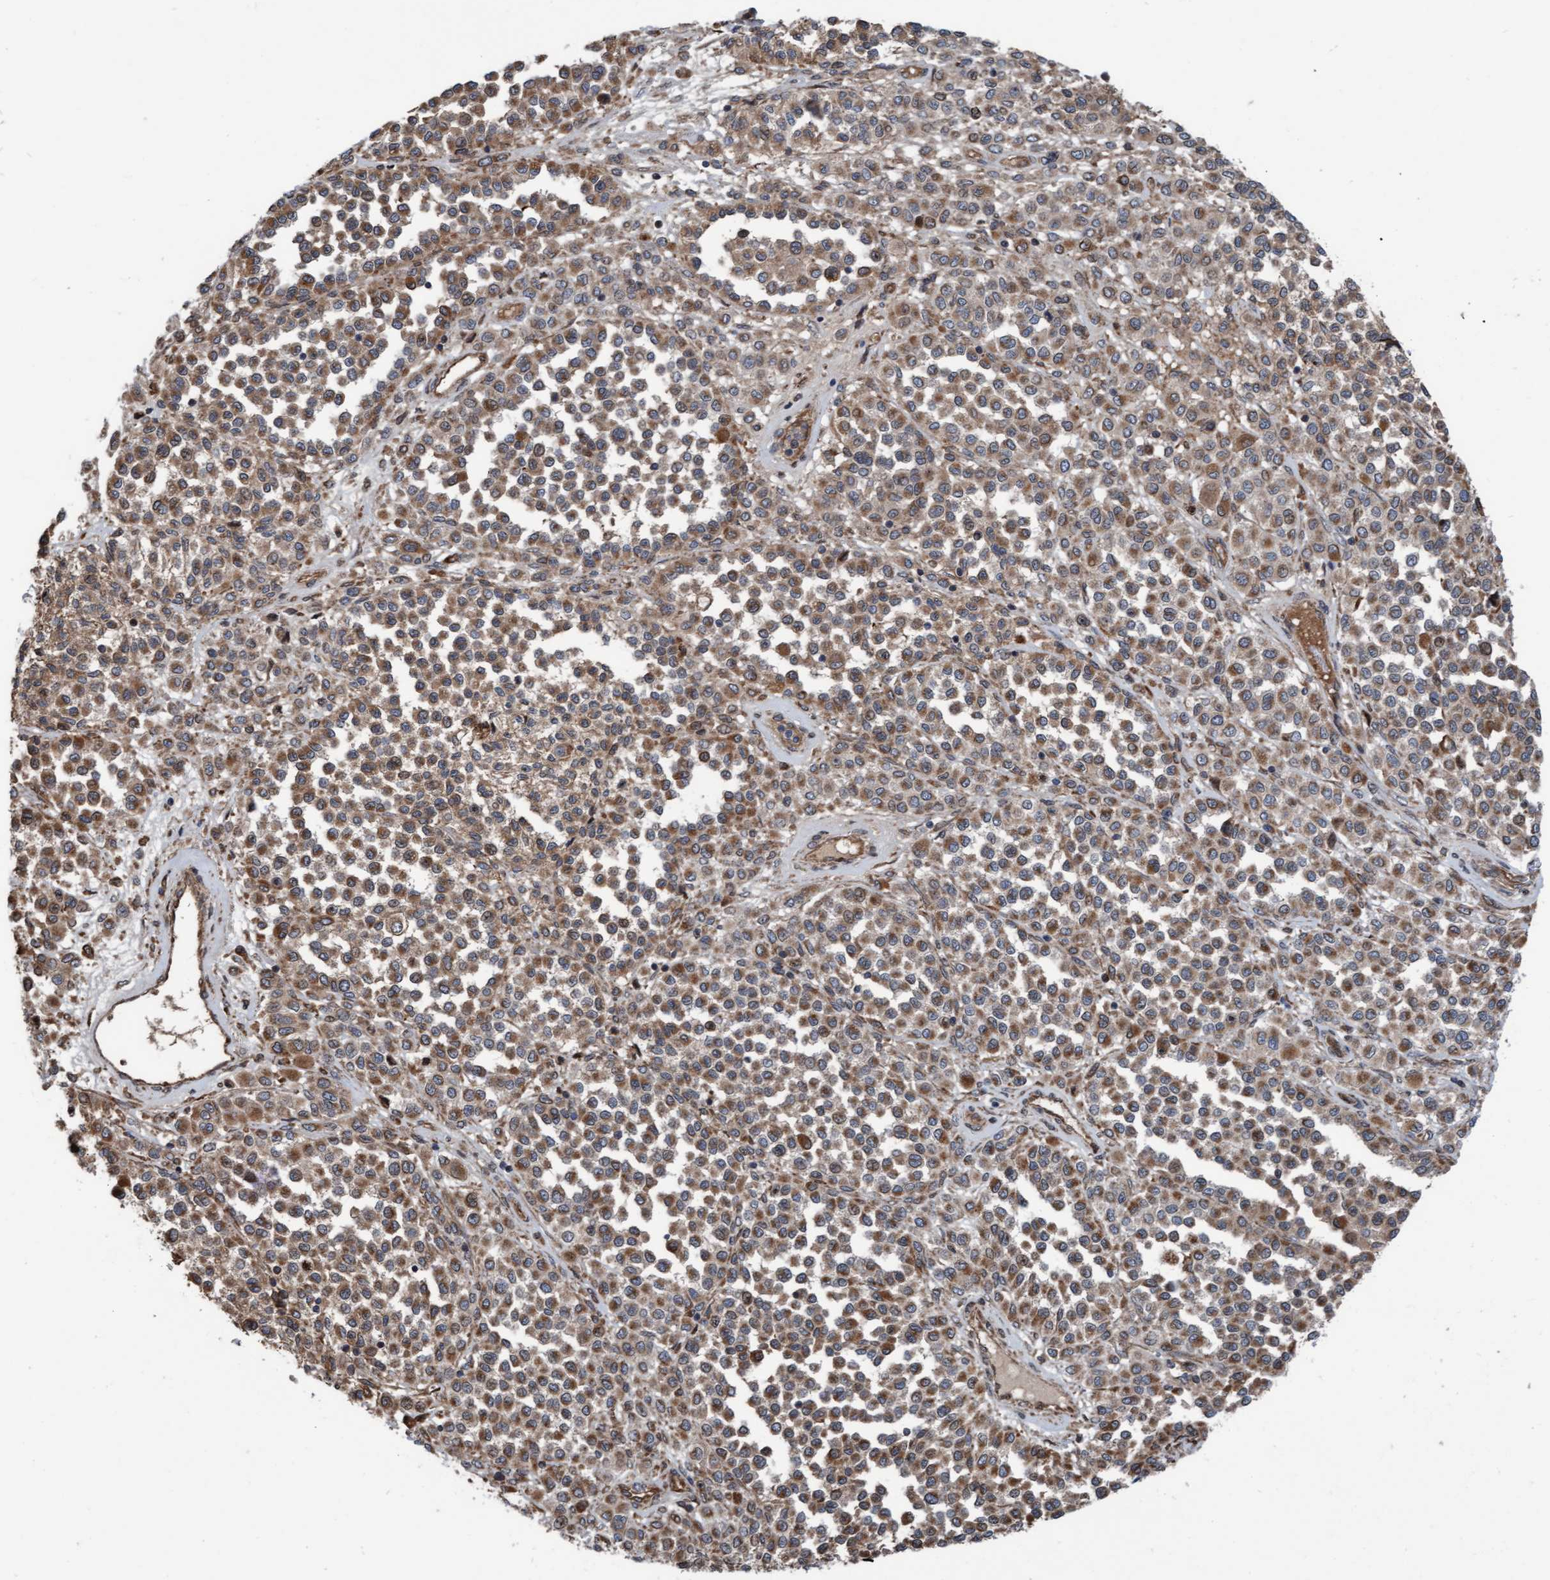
{"staining": {"intensity": "weak", "quantity": ">75%", "location": "cytoplasmic/membranous"}, "tissue": "melanoma", "cell_type": "Tumor cells", "image_type": "cancer", "snomed": [{"axis": "morphology", "description": "Malignant melanoma, Metastatic site"}, {"axis": "topography", "description": "Pancreas"}], "caption": "Melanoma stained for a protein shows weak cytoplasmic/membranous positivity in tumor cells.", "gene": "RAP1GAP2", "patient": {"sex": "female", "age": 30}}